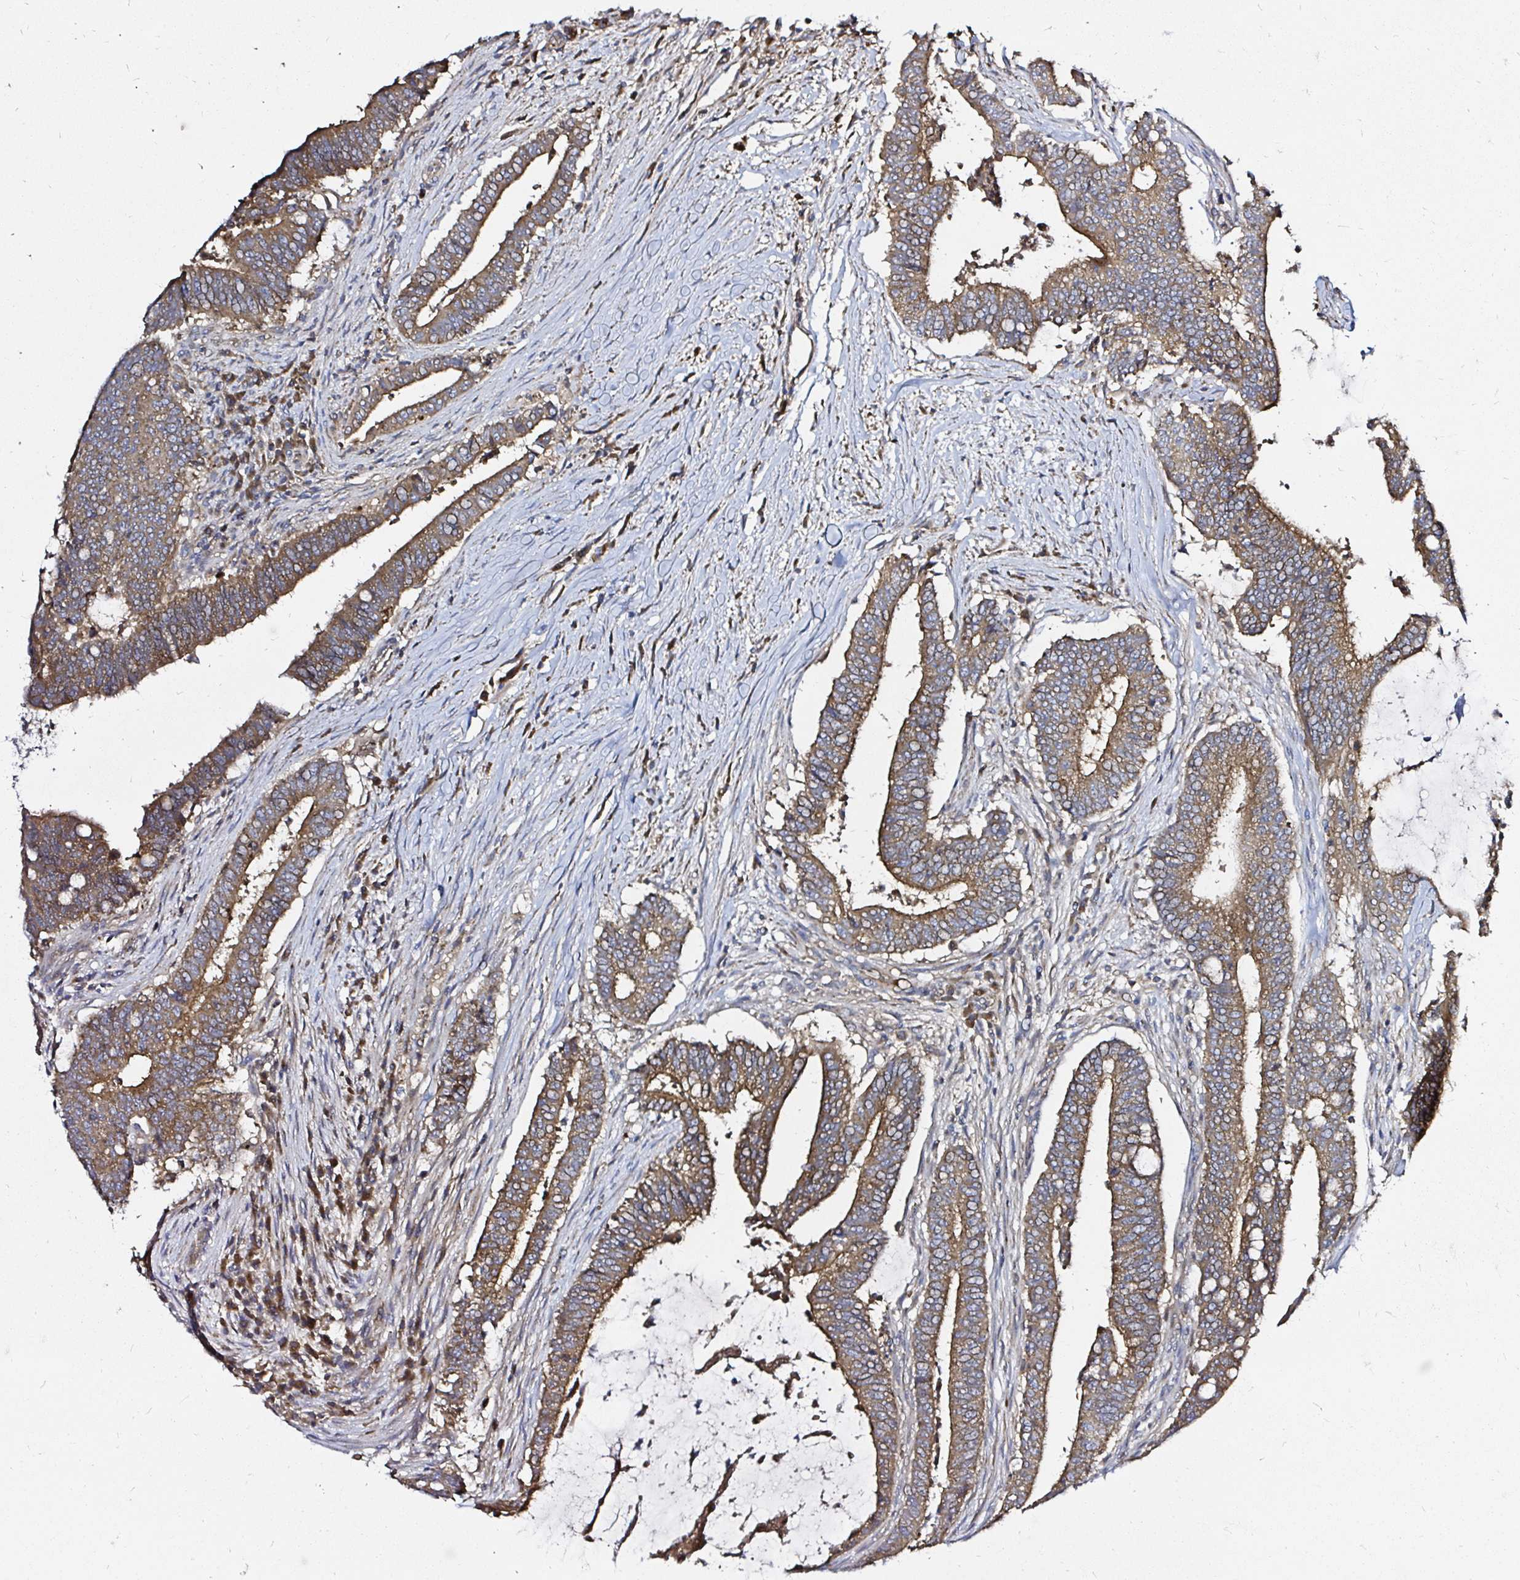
{"staining": {"intensity": "moderate", "quantity": ">75%", "location": "cytoplasmic/membranous"}, "tissue": "colorectal cancer", "cell_type": "Tumor cells", "image_type": "cancer", "snomed": [{"axis": "morphology", "description": "Adenocarcinoma, NOS"}, {"axis": "topography", "description": "Colon"}], "caption": "A histopathology image of human colorectal cancer stained for a protein exhibits moderate cytoplasmic/membranous brown staining in tumor cells.", "gene": "ARHGEF37", "patient": {"sex": "female", "age": 43}}